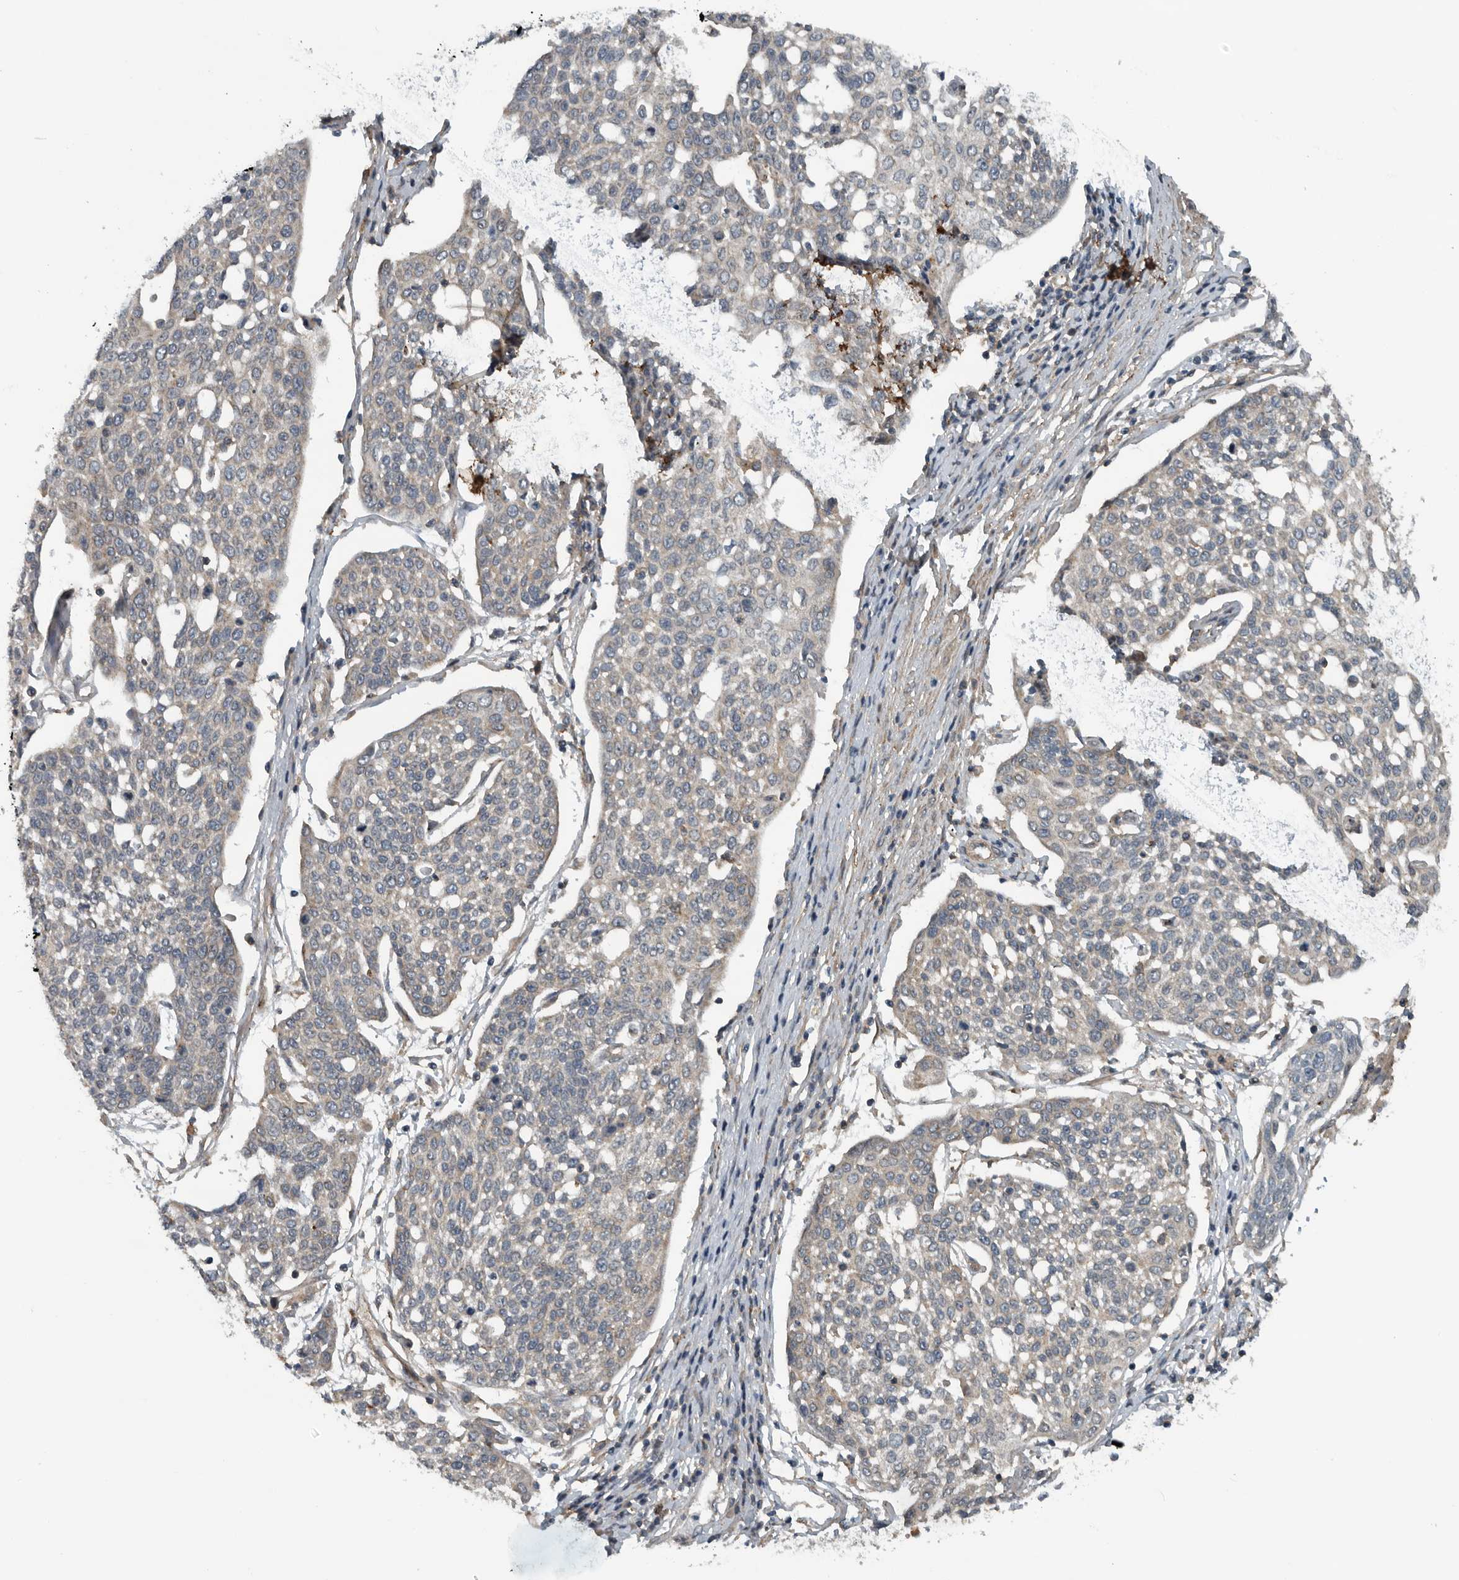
{"staining": {"intensity": "negative", "quantity": "none", "location": "none"}, "tissue": "cervical cancer", "cell_type": "Tumor cells", "image_type": "cancer", "snomed": [{"axis": "morphology", "description": "Squamous cell carcinoma, NOS"}, {"axis": "topography", "description": "Cervix"}], "caption": "This histopathology image is of cervical cancer (squamous cell carcinoma) stained with IHC to label a protein in brown with the nuclei are counter-stained blue. There is no staining in tumor cells.", "gene": "AMFR", "patient": {"sex": "female", "age": 34}}